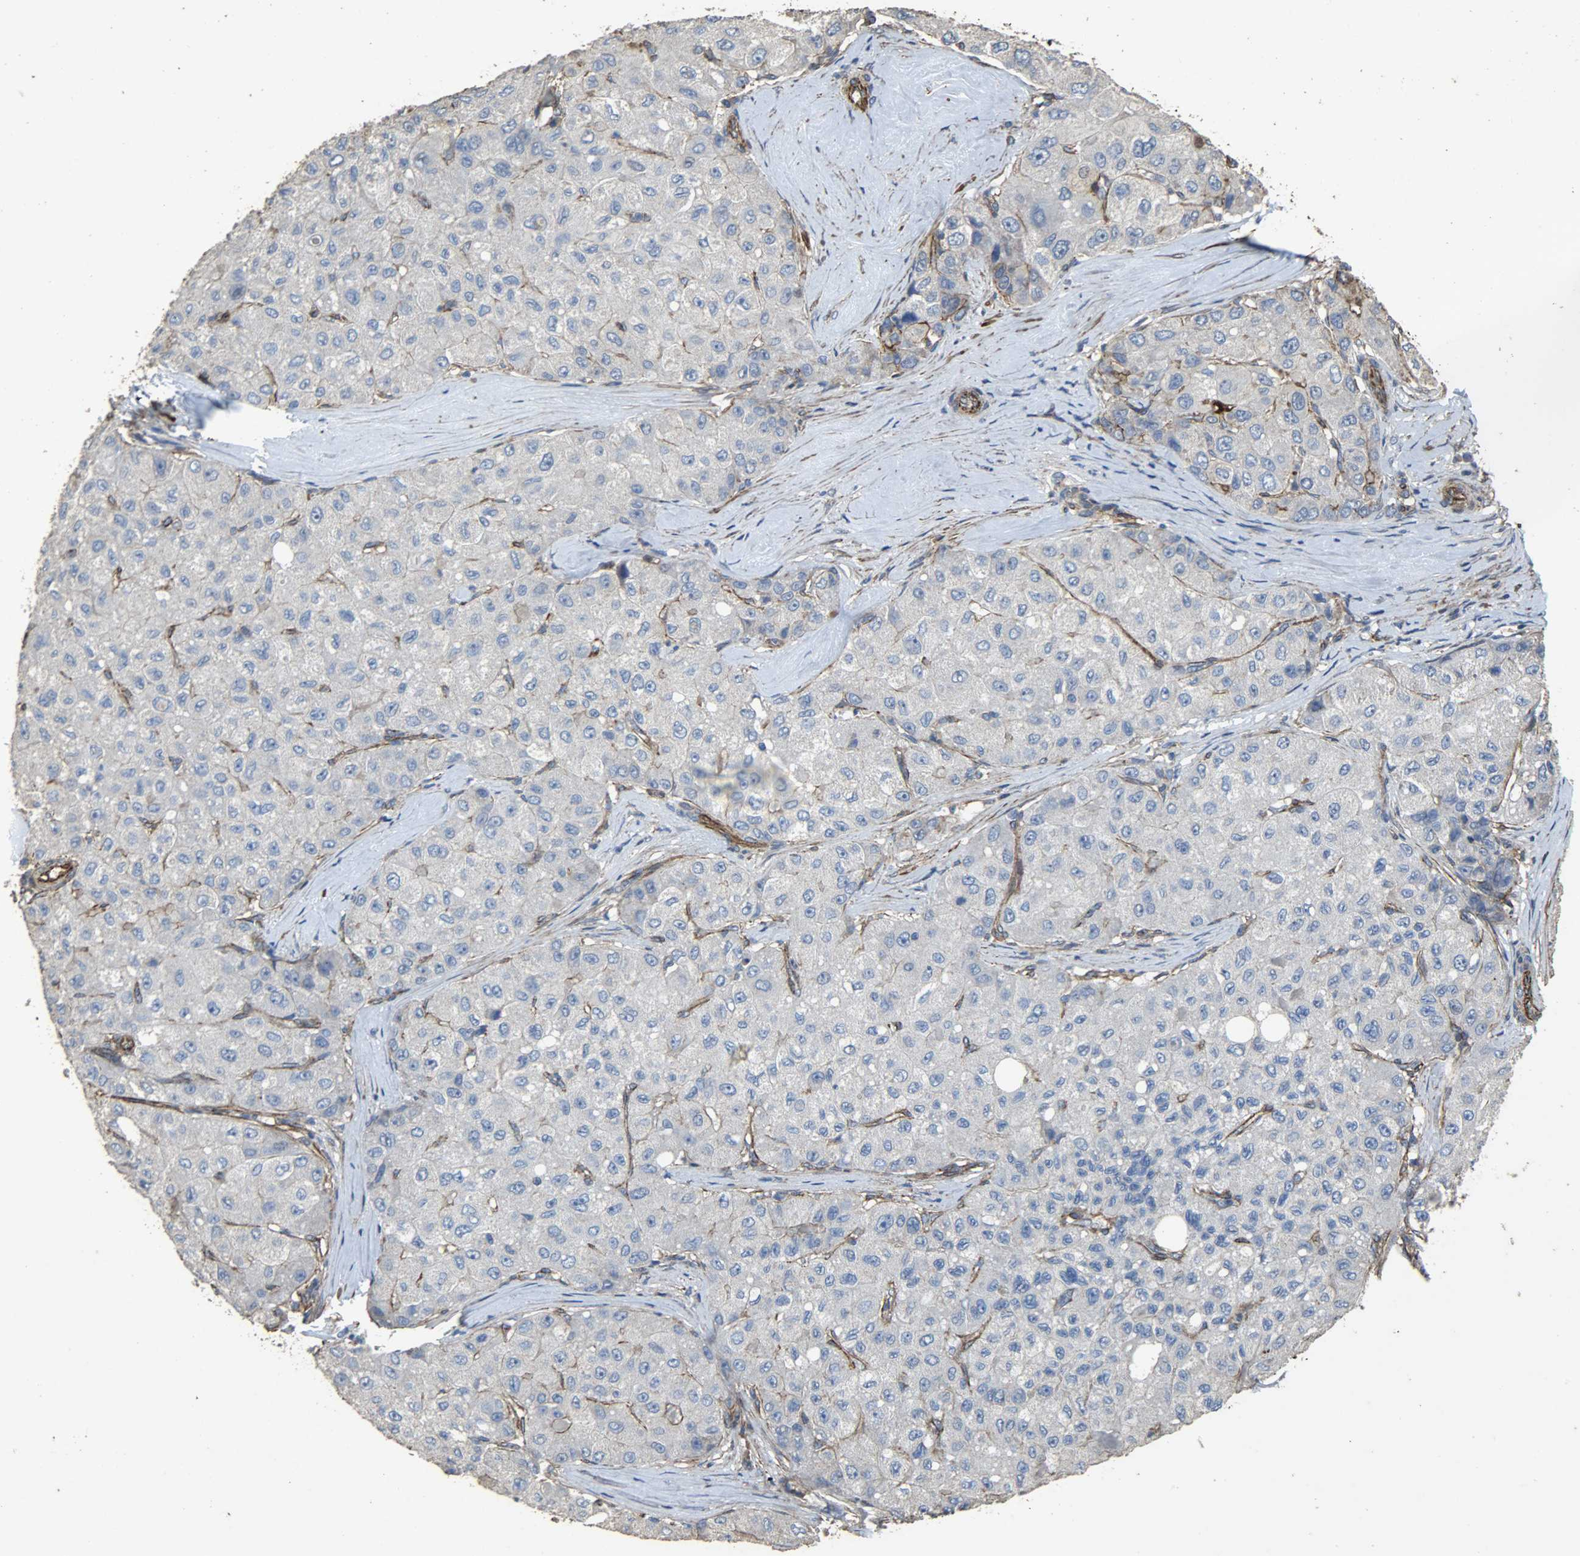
{"staining": {"intensity": "negative", "quantity": "none", "location": "none"}, "tissue": "liver cancer", "cell_type": "Tumor cells", "image_type": "cancer", "snomed": [{"axis": "morphology", "description": "Carcinoma, Hepatocellular, NOS"}, {"axis": "topography", "description": "Liver"}], "caption": "Immunohistochemical staining of liver cancer (hepatocellular carcinoma) shows no significant positivity in tumor cells.", "gene": "TPM4", "patient": {"sex": "male", "age": 80}}